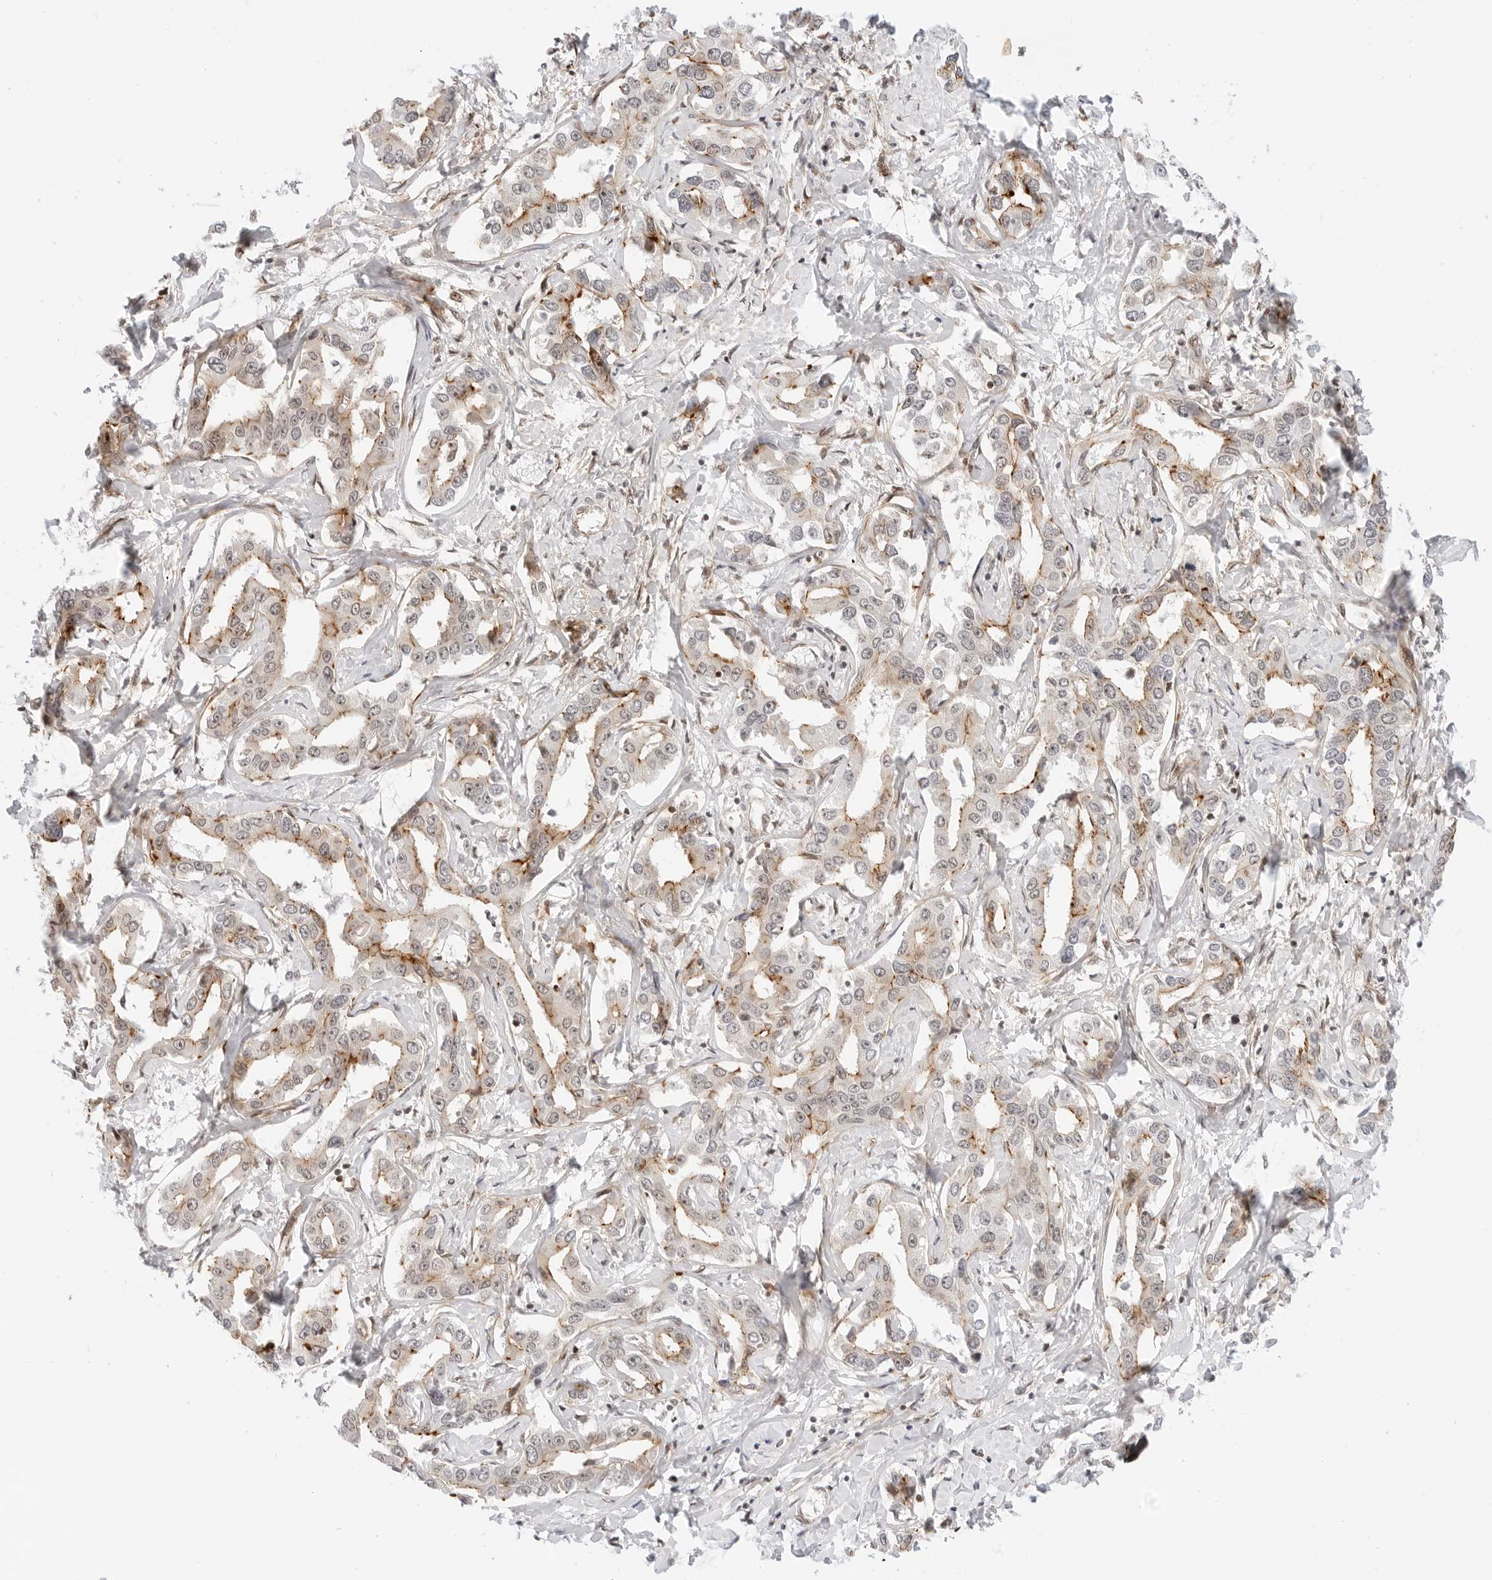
{"staining": {"intensity": "moderate", "quantity": "<25%", "location": "cytoplasmic/membranous"}, "tissue": "liver cancer", "cell_type": "Tumor cells", "image_type": "cancer", "snomed": [{"axis": "morphology", "description": "Cholangiocarcinoma"}, {"axis": "topography", "description": "Liver"}], "caption": "A photomicrograph of human liver cancer (cholangiocarcinoma) stained for a protein shows moderate cytoplasmic/membranous brown staining in tumor cells. The protein is shown in brown color, while the nuclei are stained blue.", "gene": "ZNF613", "patient": {"sex": "male", "age": 59}}